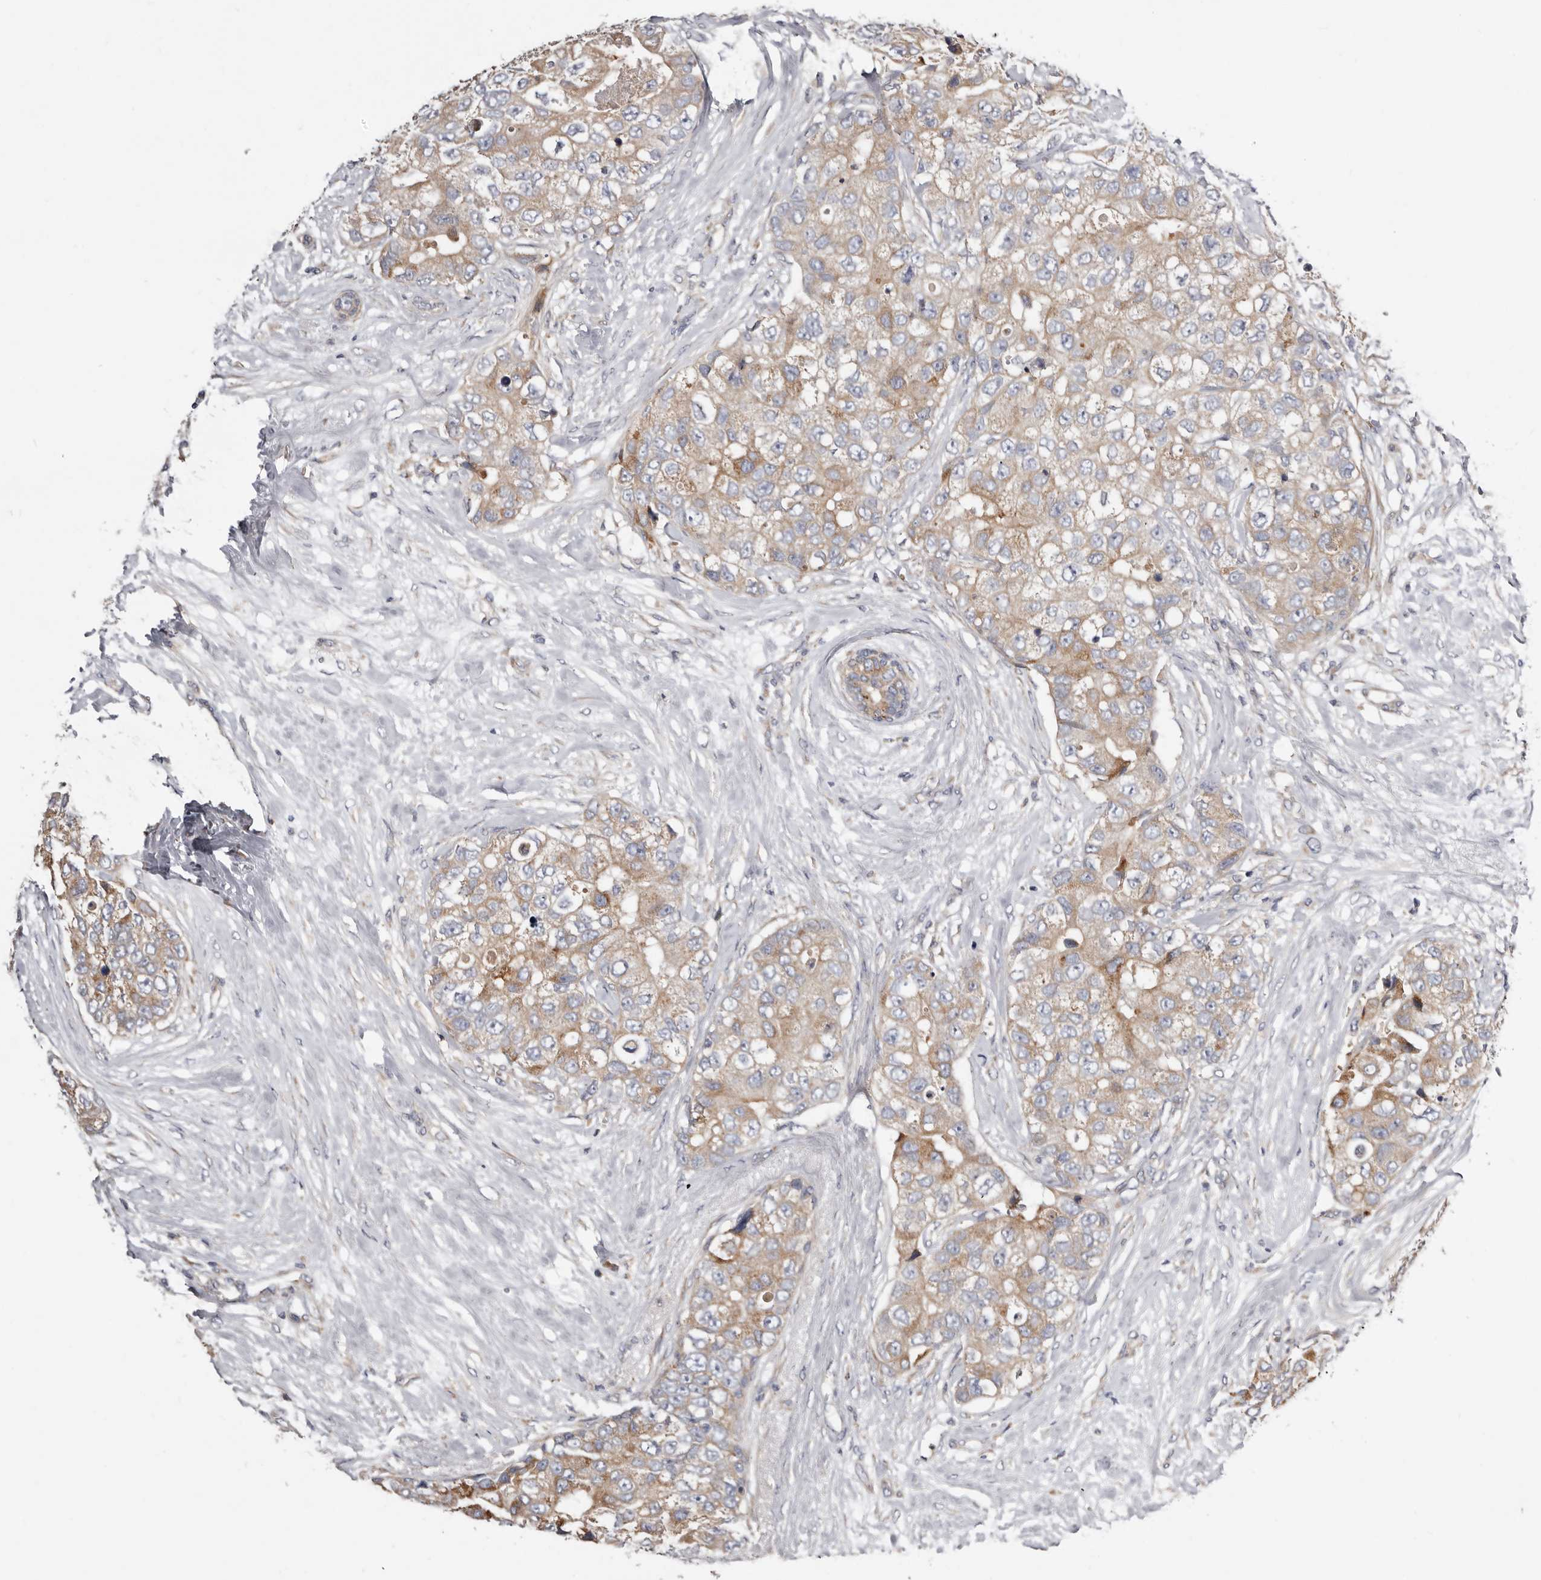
{"staining": {"intensity": "weak", "quantity": ">75%", "location": "cytoplasmic/membranous"}, "tissue": "breast cancer", "cell_type": "Tumor cells", "image_type": "cancer", "snomed": [{"axis": "morphology", "description": "Duct carcinoma"}, {"axis": "topography", "description": "Breast"}], "caption": "Brown immunohistochemical staining in breast cancer shows weak cytoplasmic/membranous expression in approximately >75% of tumor cells.", "gene": "ASIC5", "patient": {"sex": "female", "age": 62}}